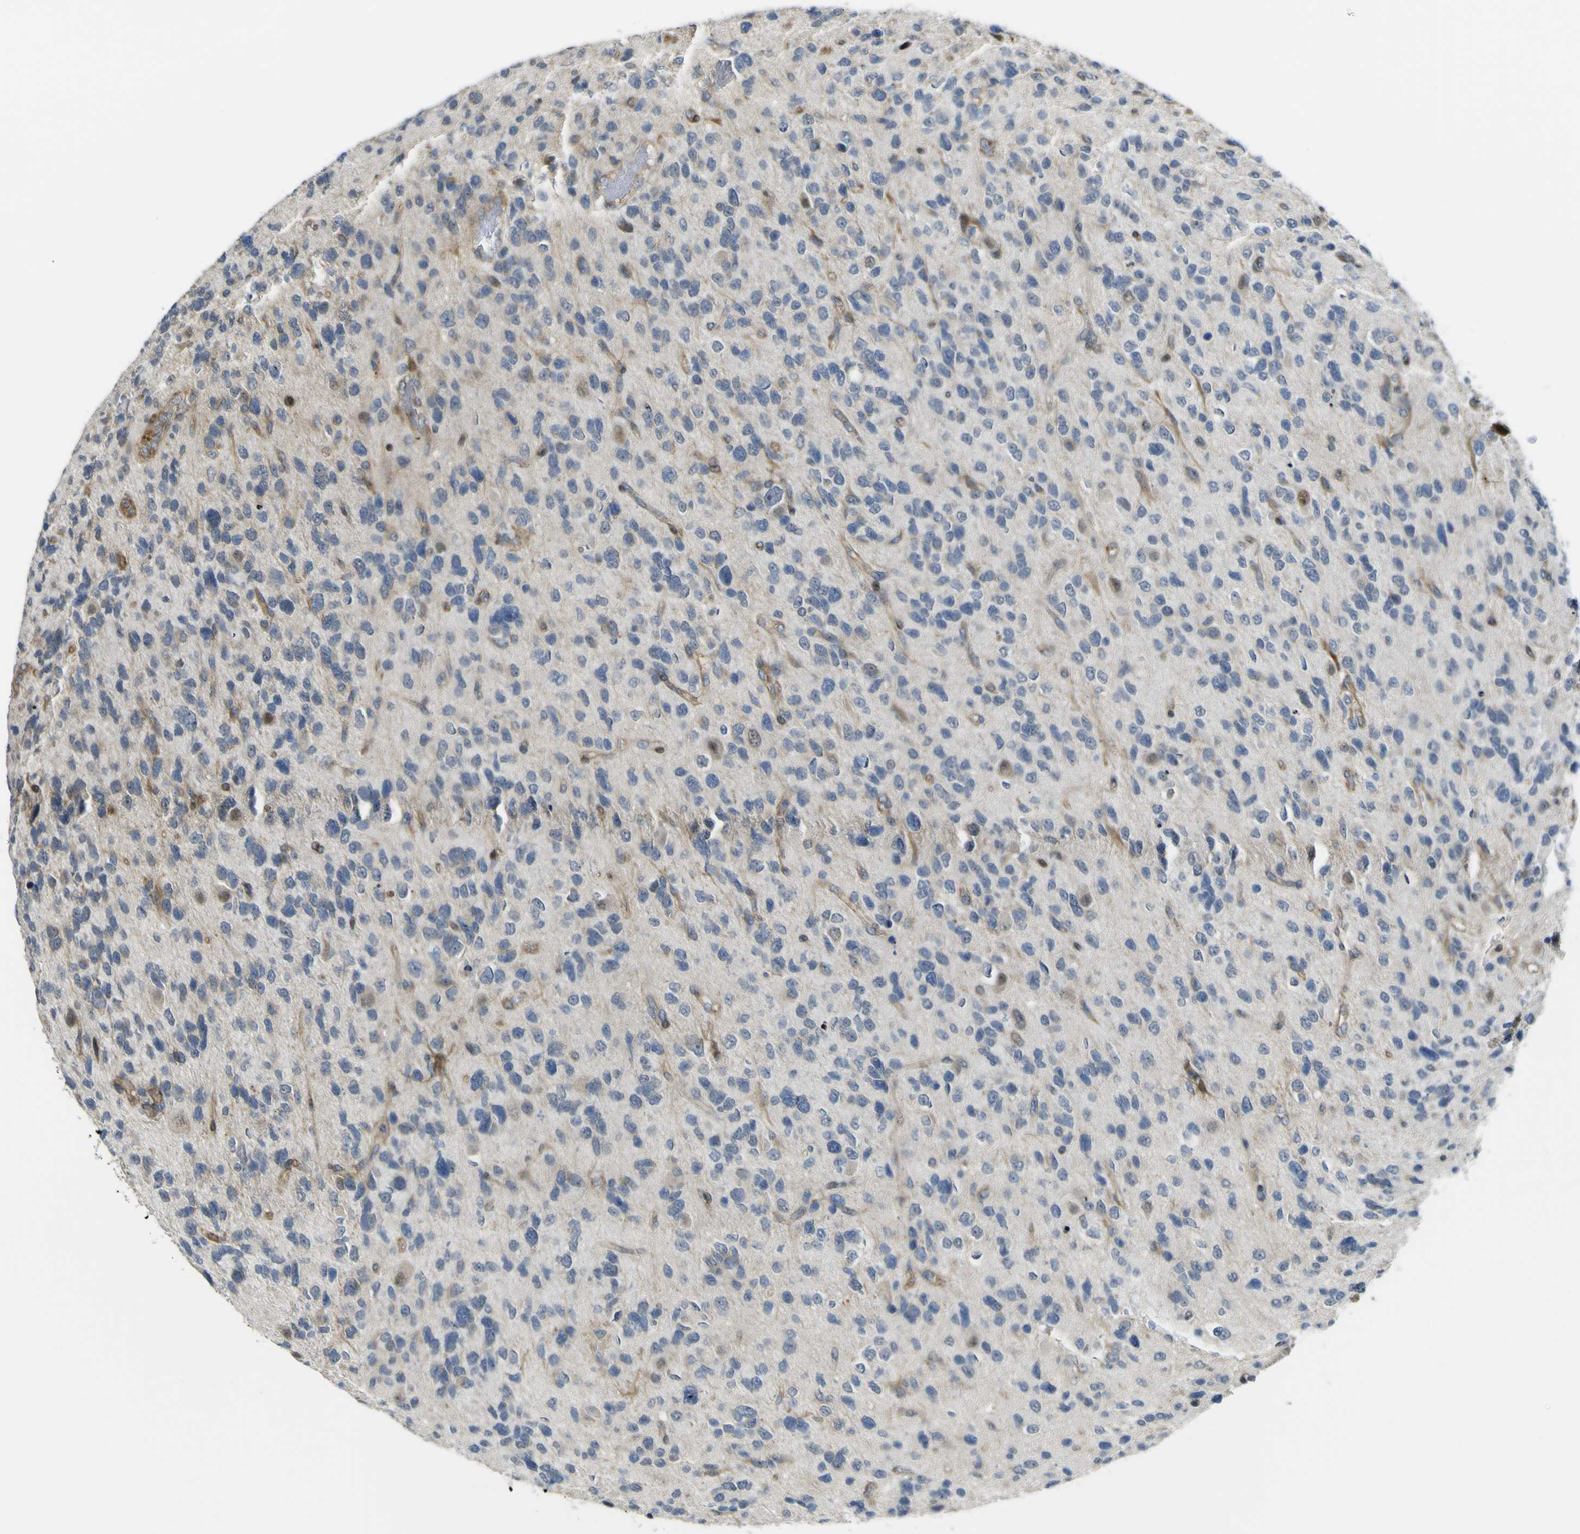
{"staining": {"intensity": "moderate", "quantity": "<25%", "location": "cytoplasmic/membranous"}, "tissue": "glioma", "cell_type": "Tumor cells", "image_type": "cancer", "snomed": [{"axis": "morphology", "description": "Glioma, malignant, High grade"}, {"axis": "topography", "description": "Brain"}], "caption": "IHC micrograph of human malignant high-grade glioma stained for a protein (brown), which displays low levels of moderate cytoplasmic/membranous staining in approximately <25% of tumor cells.", "gene": "KDM7A", "patient": {"sex": "female", "age": 58}}